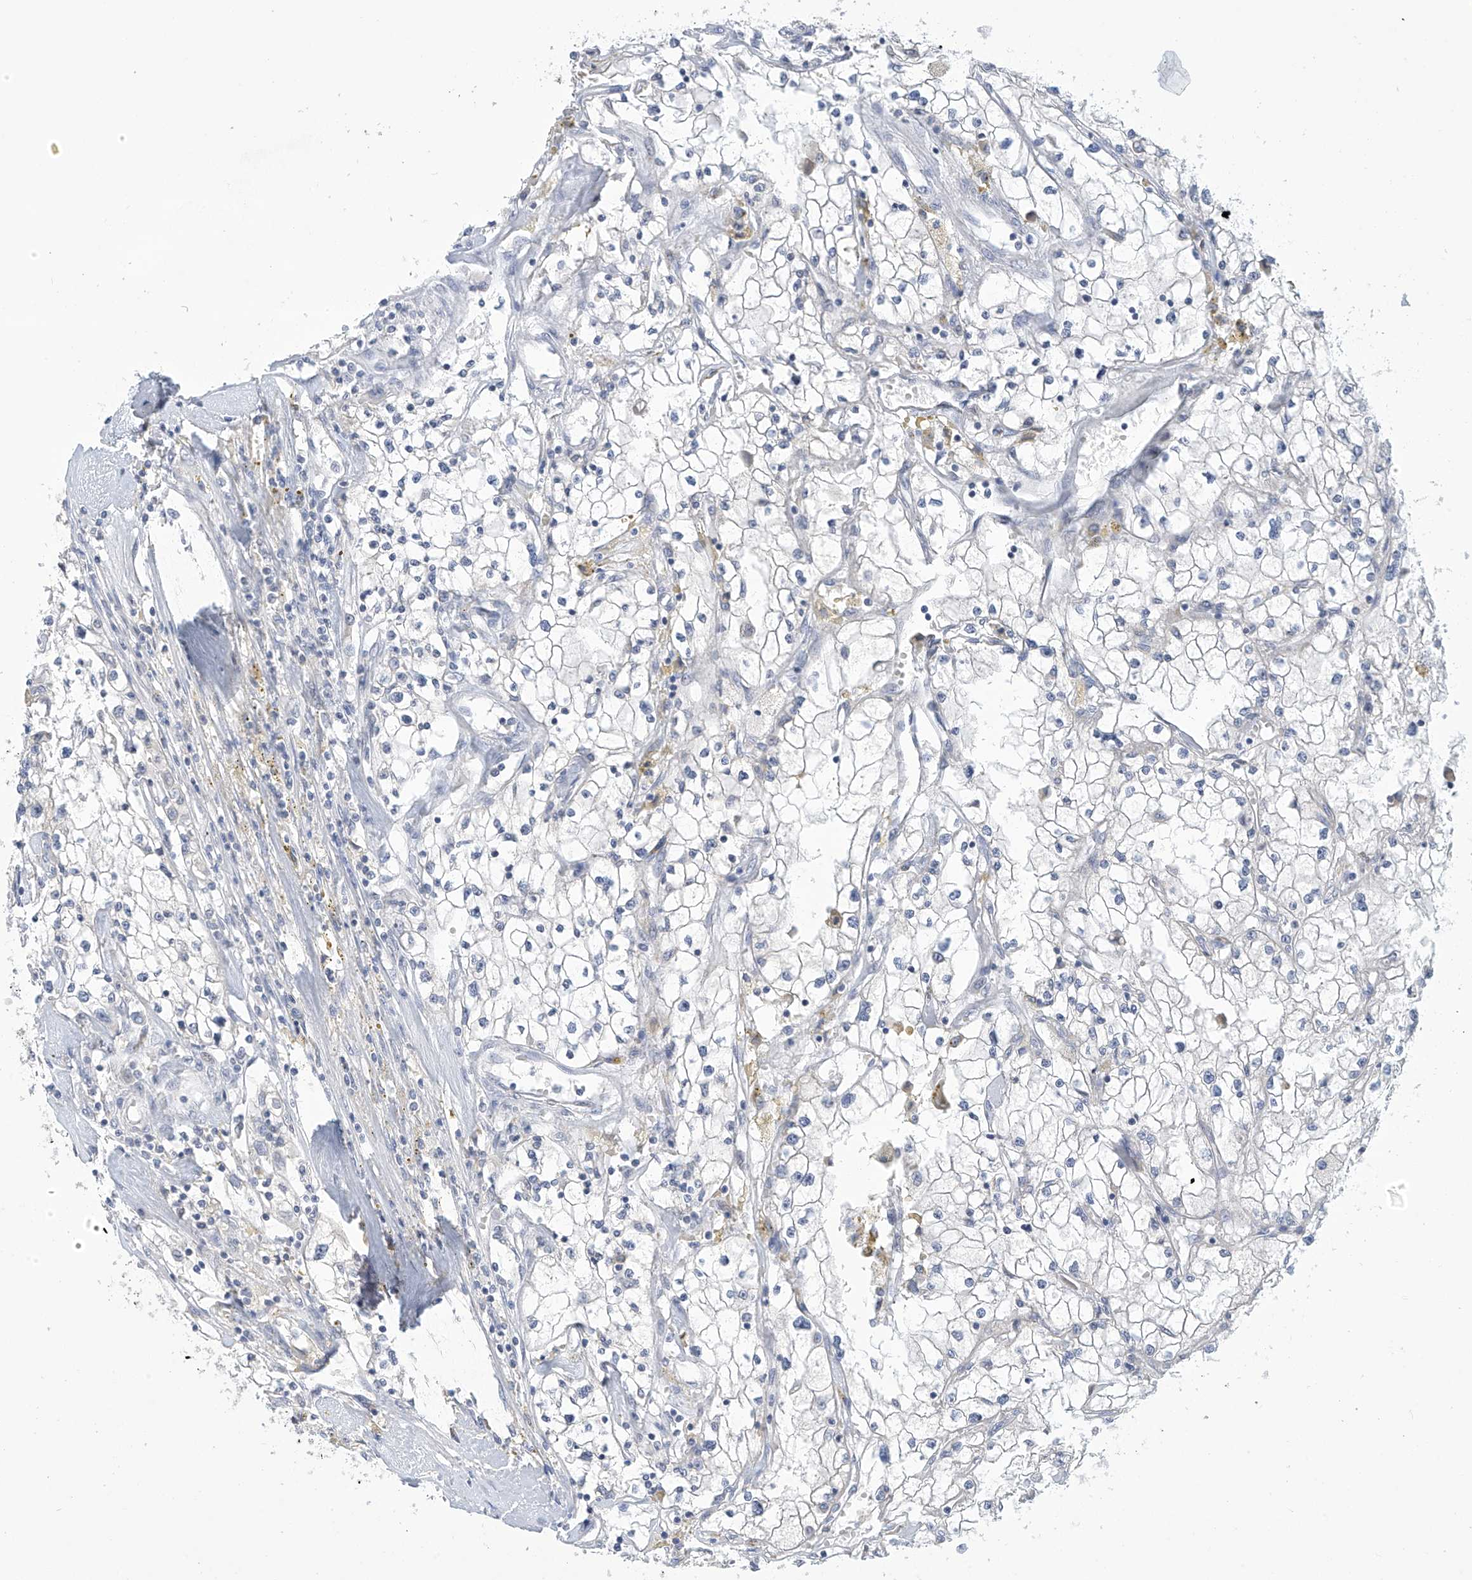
{"staining": {"intensity": "negative", "quantity": "none", "location": "none"}, "tissue": "renal cancer", "cell_type": "Tumor cells", "image_type": "cancer", "snomed": [{"axis": "morphology", "description": "Adenocarcinoma, NOS"}, {"axis": "topography", "description": "Kidney"}], "caption": "Tumor cells show no significant positivity in renal cancer.", "gene": "IBA57", "patient": {"sex": "male", "age": 56}}